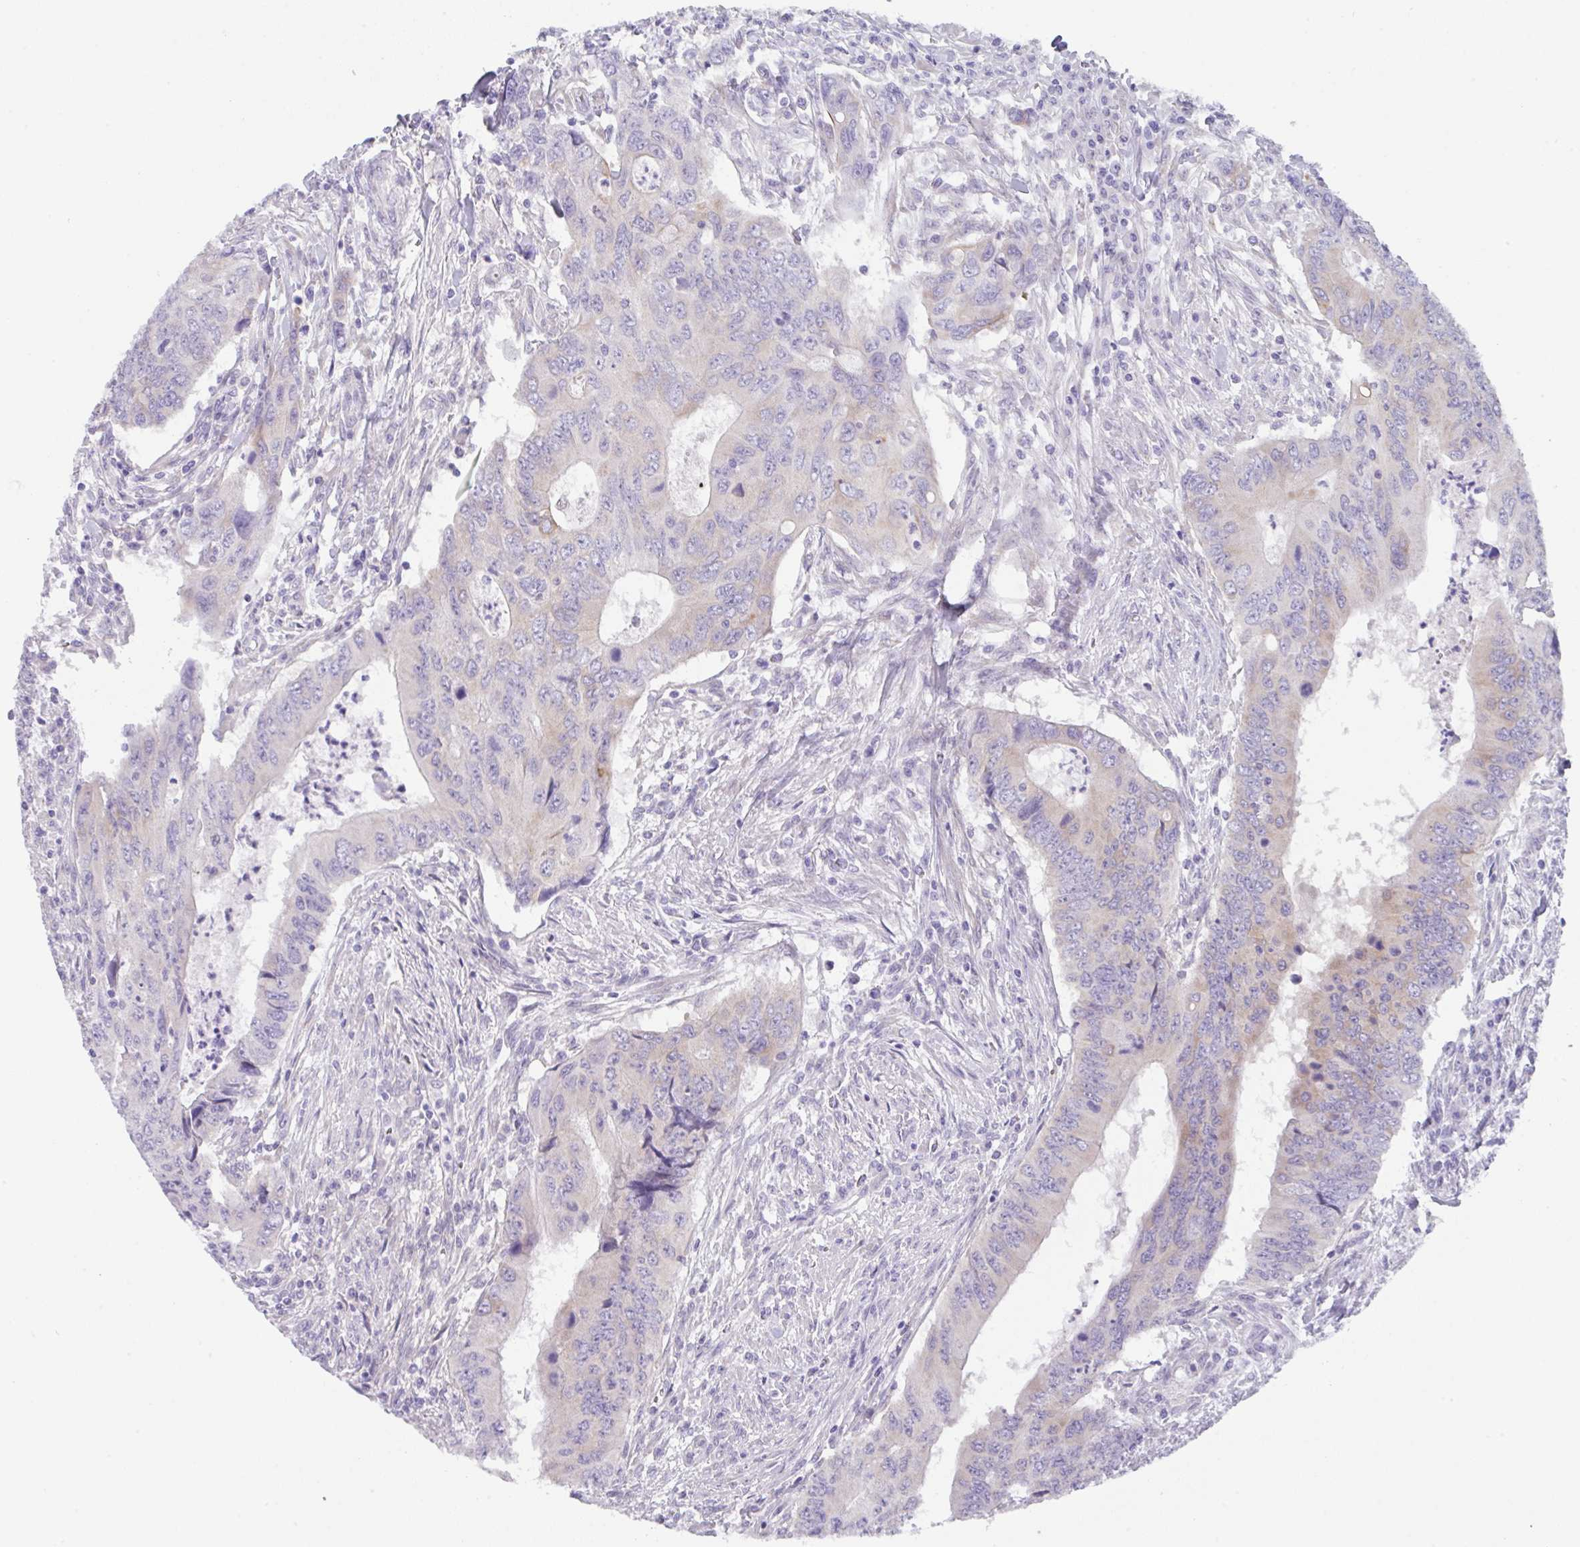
{"staining": {"intensity": "weak", "quantity": "<25%", "location": "cytoplasmic/membranous"}, "tissue": "colorectal cancer", "cell_type": "Tumor cells", "image_type": "cancer", "snomed": [{"axis": "morphology", "description": "Adenocarcinoma, NOS"}, {"axis": "topography", "description": "Colon"}], "caption": "Tumor cells are negative for protein expression in human colorectal adenocarcinoma. (DAB (3,3'-diaminobenzidine) immunohistochemistry visualized using brightfield microscopy, high magnification).", "gene": "TRAF4", "patient": {"sex": "male", "age": 53}}